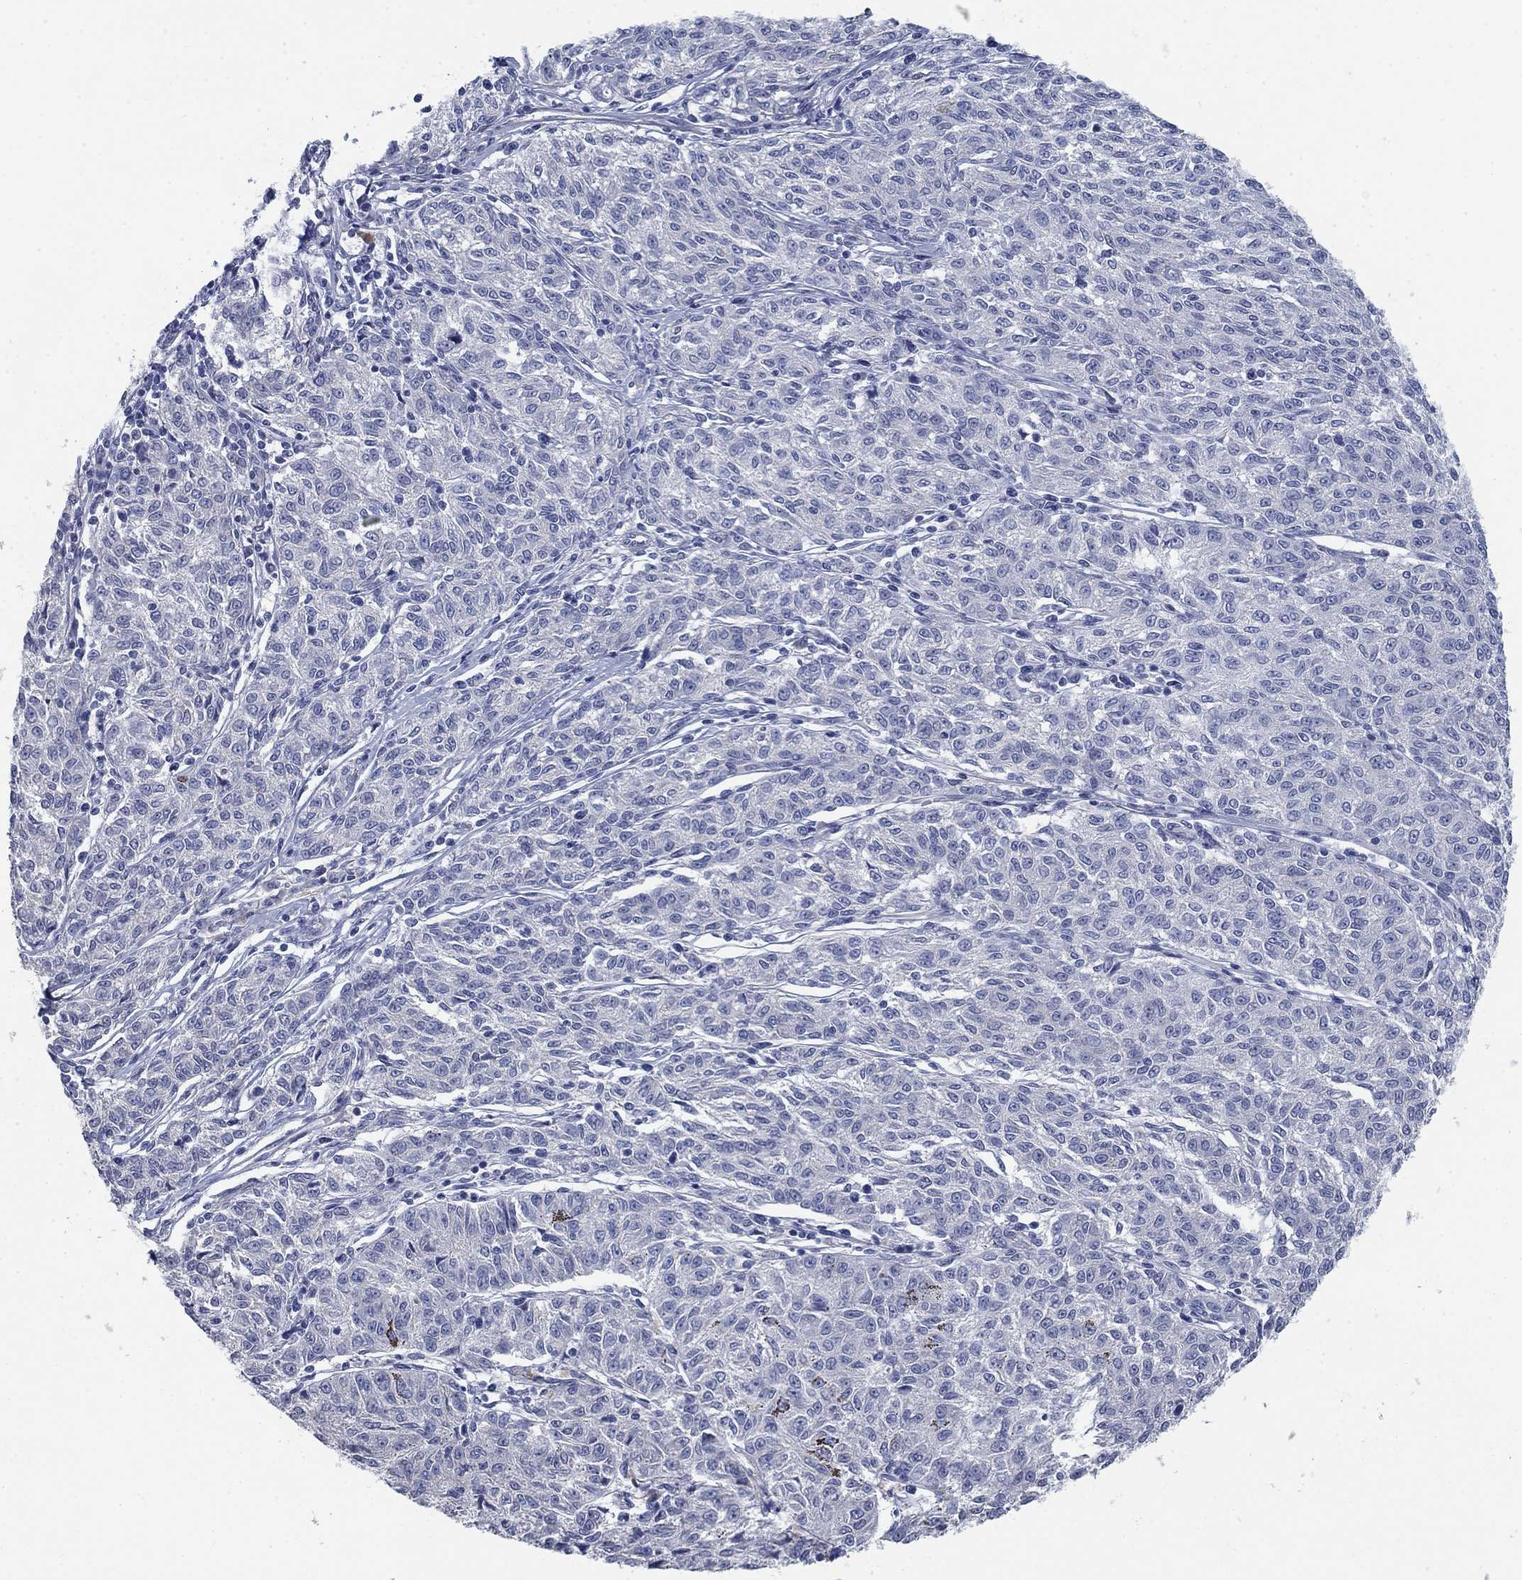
{"staining": {"intensity": "negative", "quantity": "none", "location": "none"}, "tissue": "melanoma", "cell_type": "Tumor cells", "image_type": "cancer", "snomed": [{"axis": "morphology", "description": "Malignant melanoma, NOS"}, {"axis": "topography", "description": "Skin"}], "caption": "Melanoma was stained to show a protein in brown. There is no significant staining in tumor cells.", "gene": "DNER", "patient": {"sex": "female", "age": 72}}